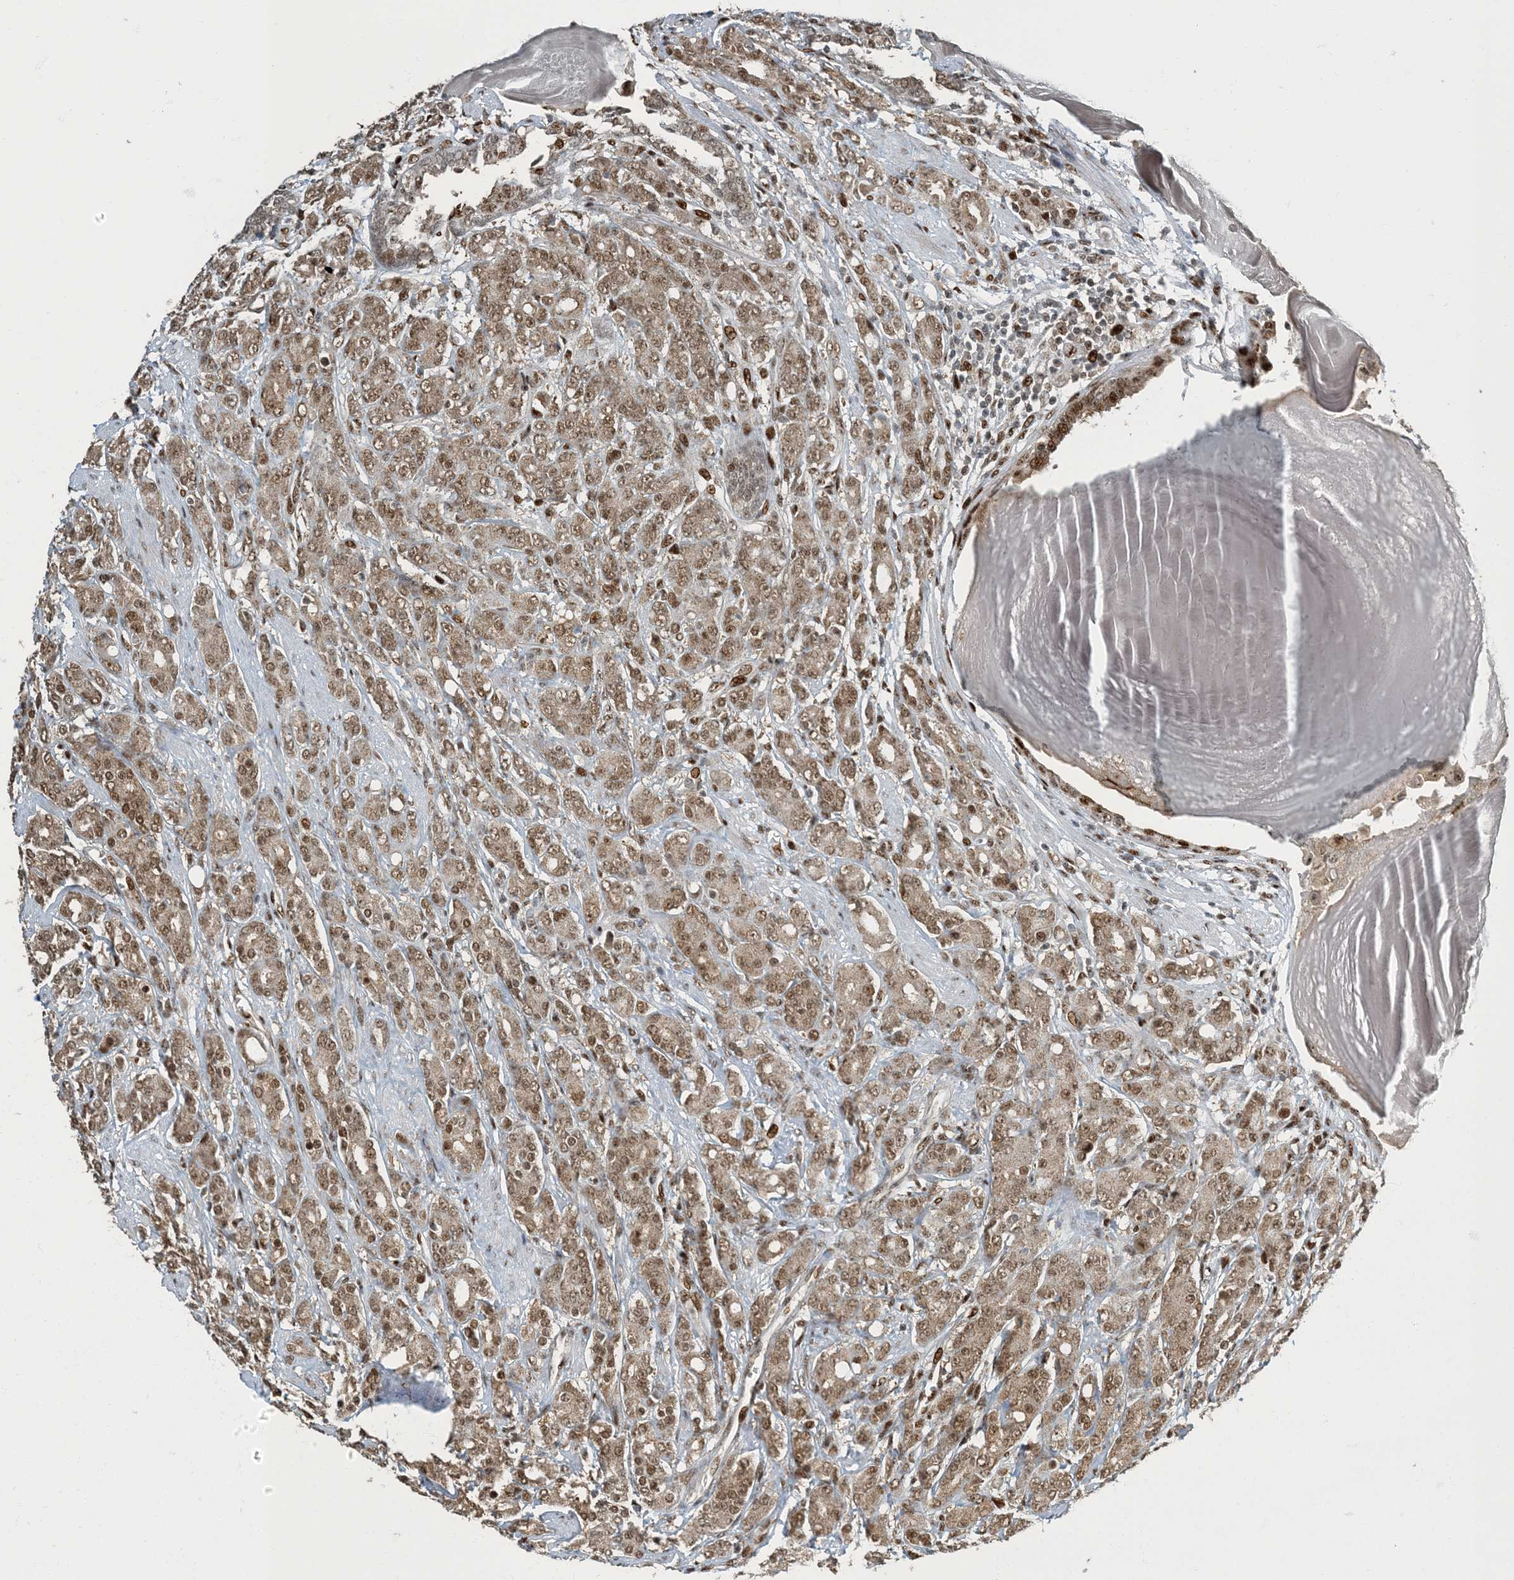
{"staining": {"intensity": "moderate", "quantity": ">75%", "location": "cytoplasmic/membranous,nuclear"}, "tissue": "prostate cancer", "cell_type": "Tumor cells", "image_type": "cancer", "snomed": [{"axis": "morphology", "description": "Adenocarcinoma, High grade"}, {"axis": "topography", "description": "Prostate"}], "caption": "Prostate cancer tissue reveals moderate cytoplasmic/membranous and nuclear staining in approximately >75% of tumor cells", "gene": "MBD1", "patient": {"sex": "male", "age": 62}}